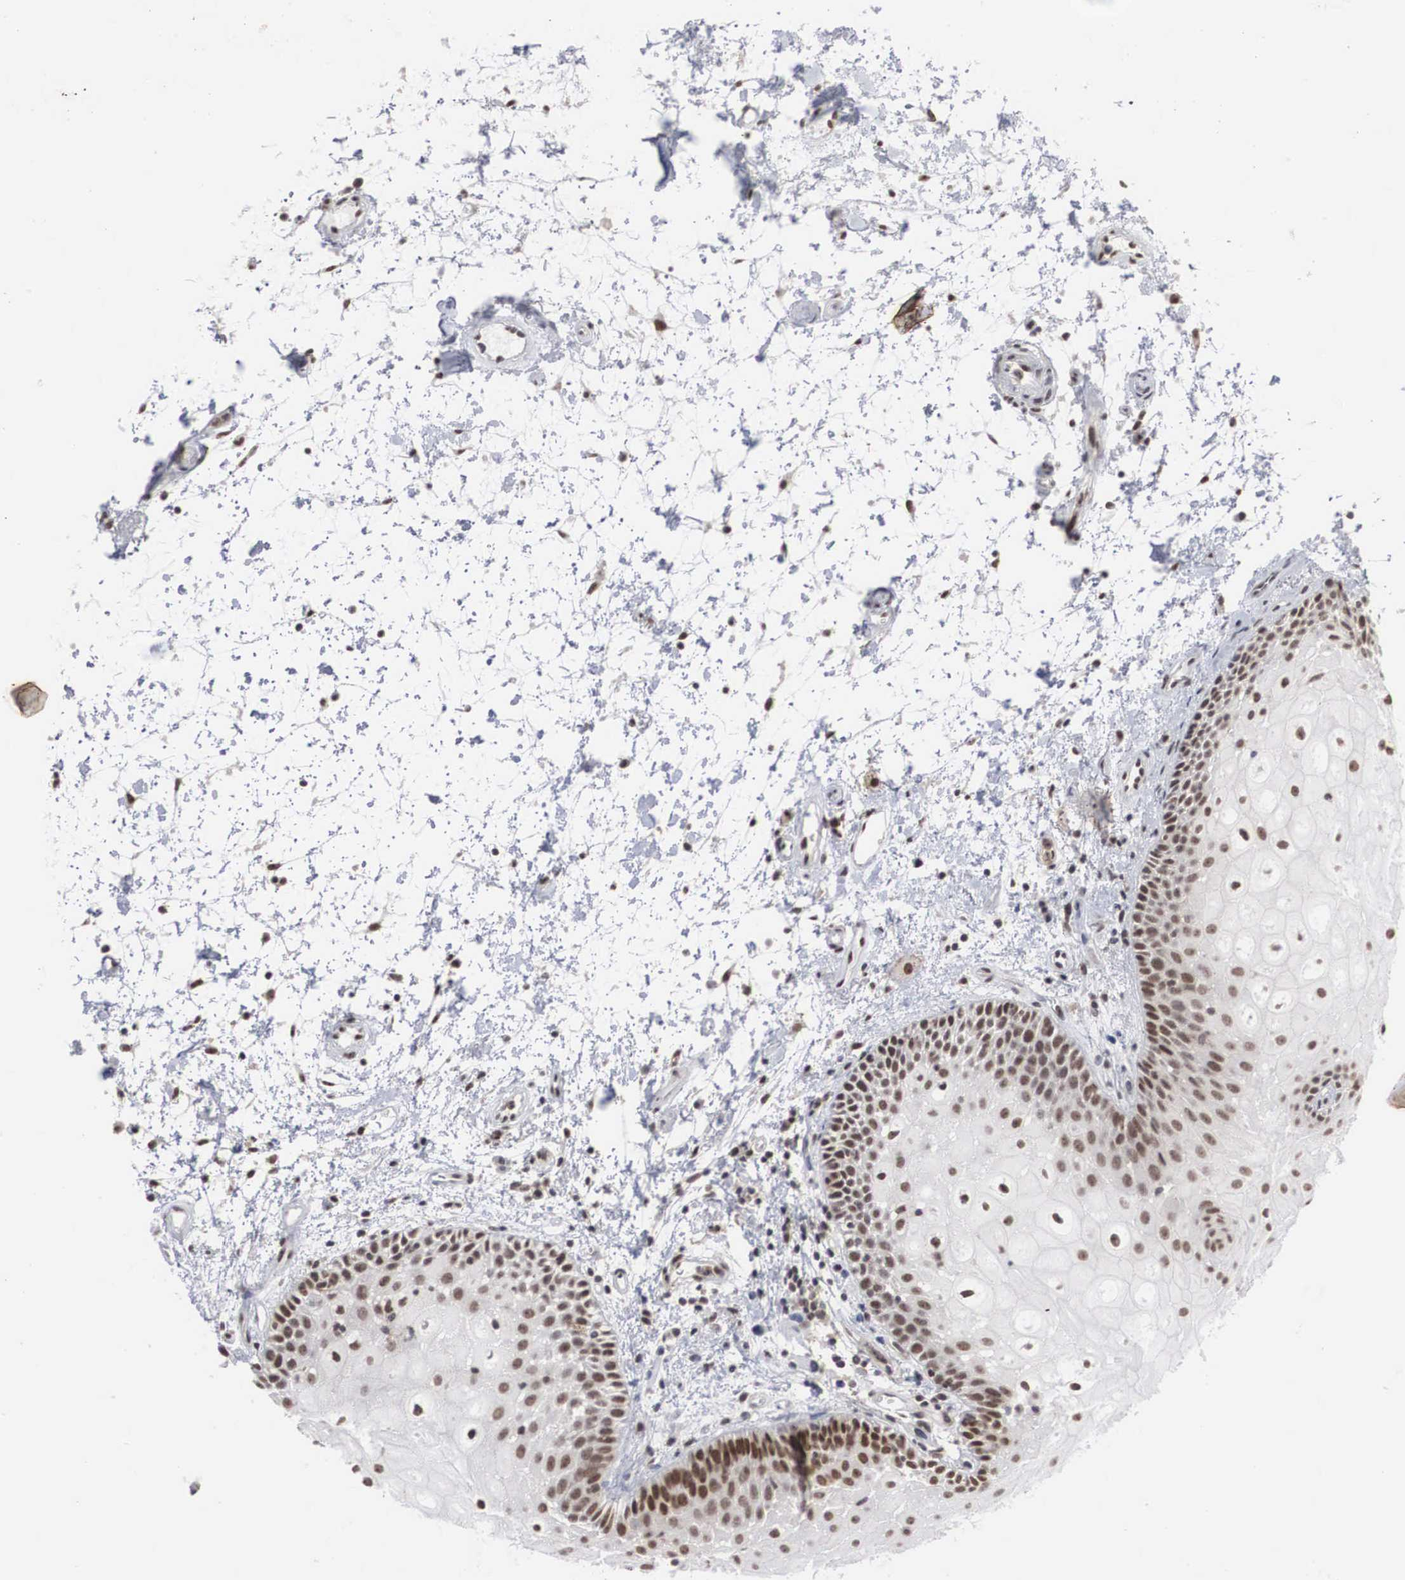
{"staining": {"intensity": "moderate", "quantity": "25%-75%", "location": "nuclear"}, "tissue": "oral mucosa", "cell_type": "Squamous epithelial cells", "image_type": "normal", "snomed": [{"axis": "morphology", "description": "Normal tissue, NOS"}, {"axis": "topography", "description": "Oral tissue"}], "caption": "Squamous epithelial cells show medium levels of moderate nuclear staining in approximately 25%-75% of cells in benign oral mucosa. Ihc stains the protein in brown and the nuclei are stained blue.", "gene": "AUTS2", "patient": {"sex": "female", "age": 79}}